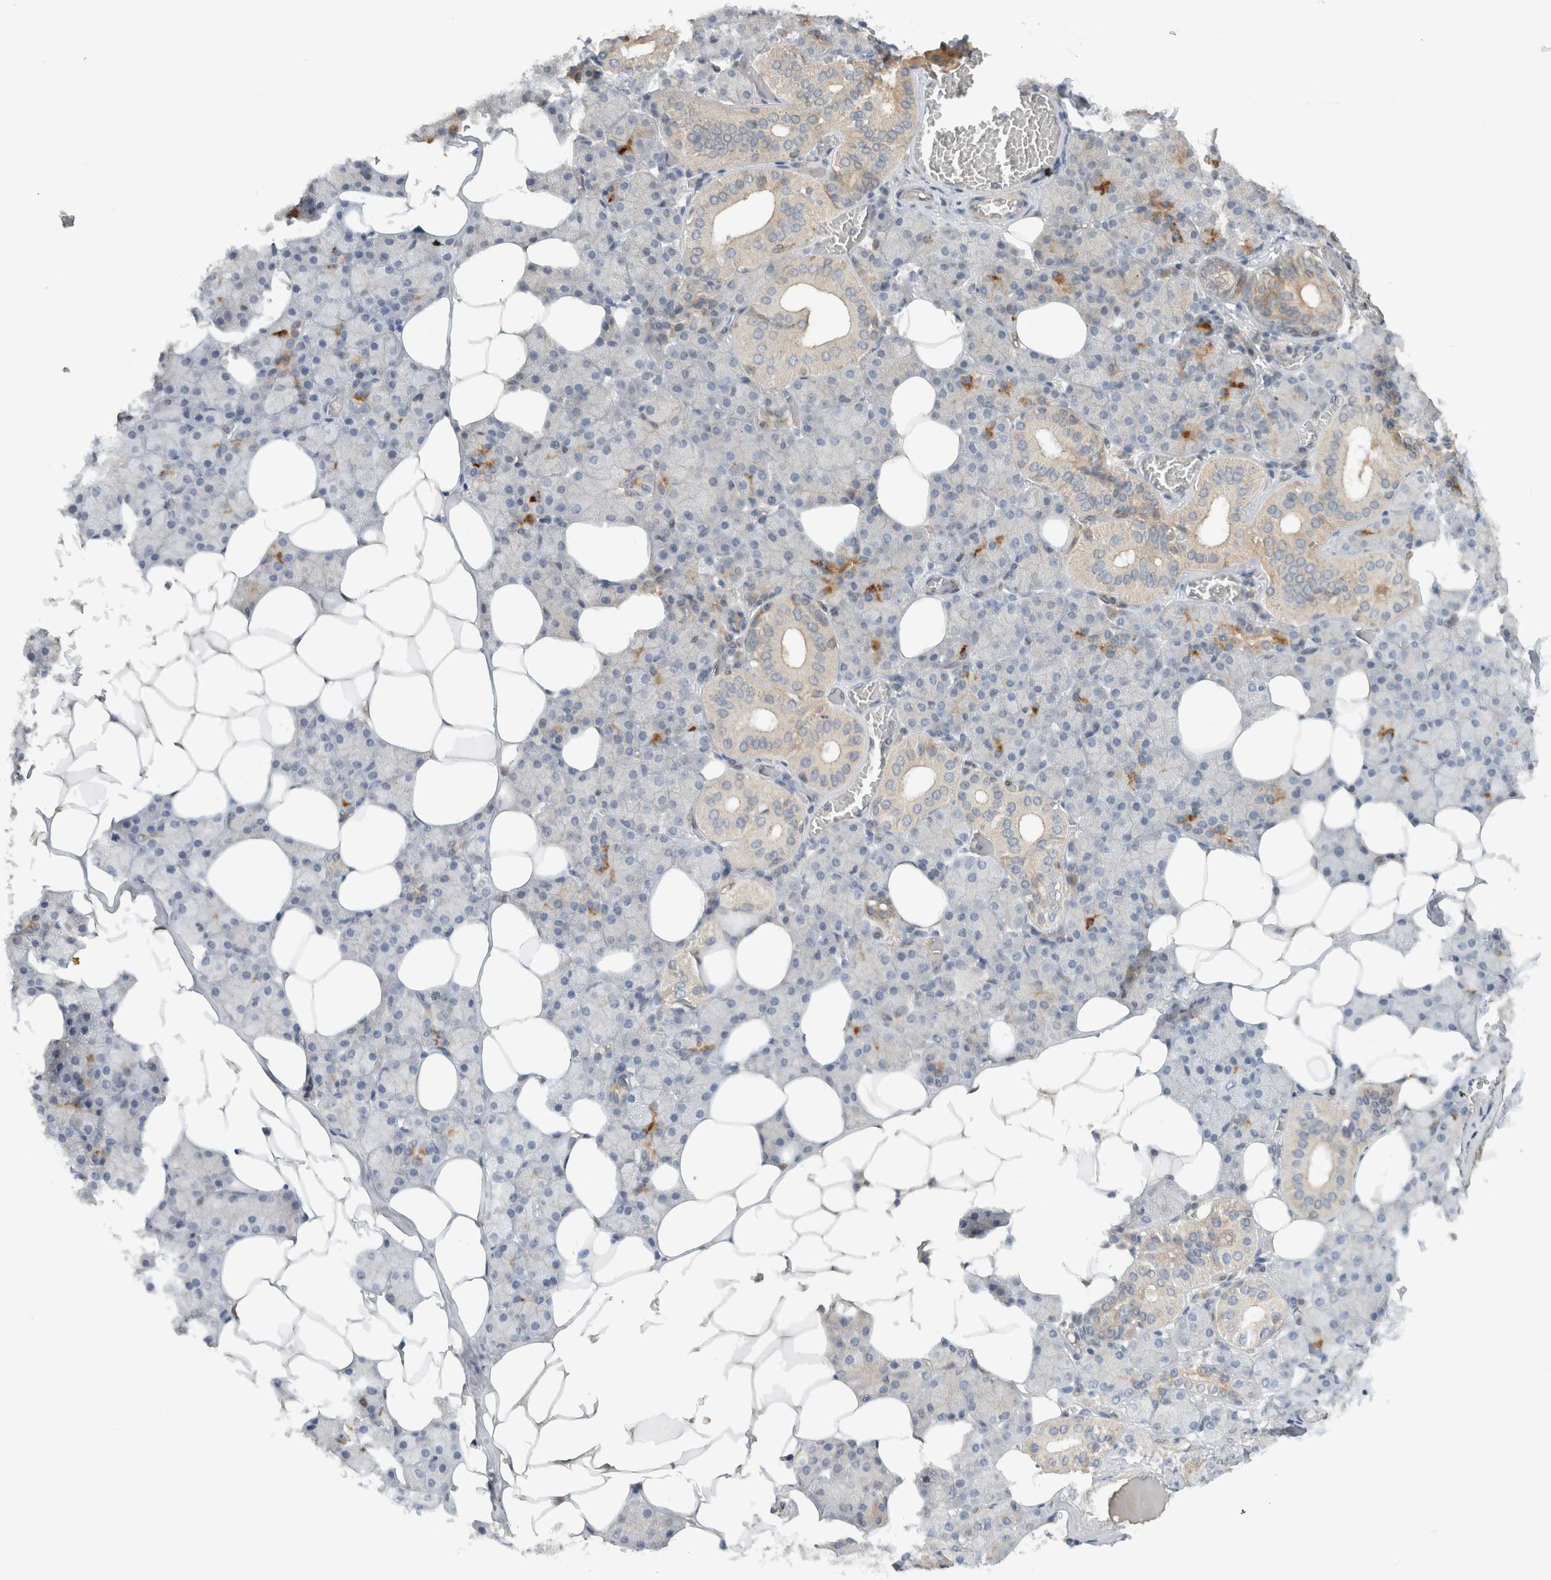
{"staining": {"intensity": "weak", "quantity": "<25%", "location": "cytoplasmic/membranous"}, "tissue": "salivary gland", "cell_type": "Glandular cells", "image_type": "normal", "snomed": [{"axis": "morphology", "description": "Normal tissue, NOS"}, {"axis": "topography", "description": "Salivary gland"}], "caption": "An immunohistochemistry image of benign salivary gland is shown. There is no staining in glandular cells of salivary gland. (IHC, brightfield microscopy, high magnification).", "gene": "ERCC6L2", "patient": {"sex": "female", "age": 33}}